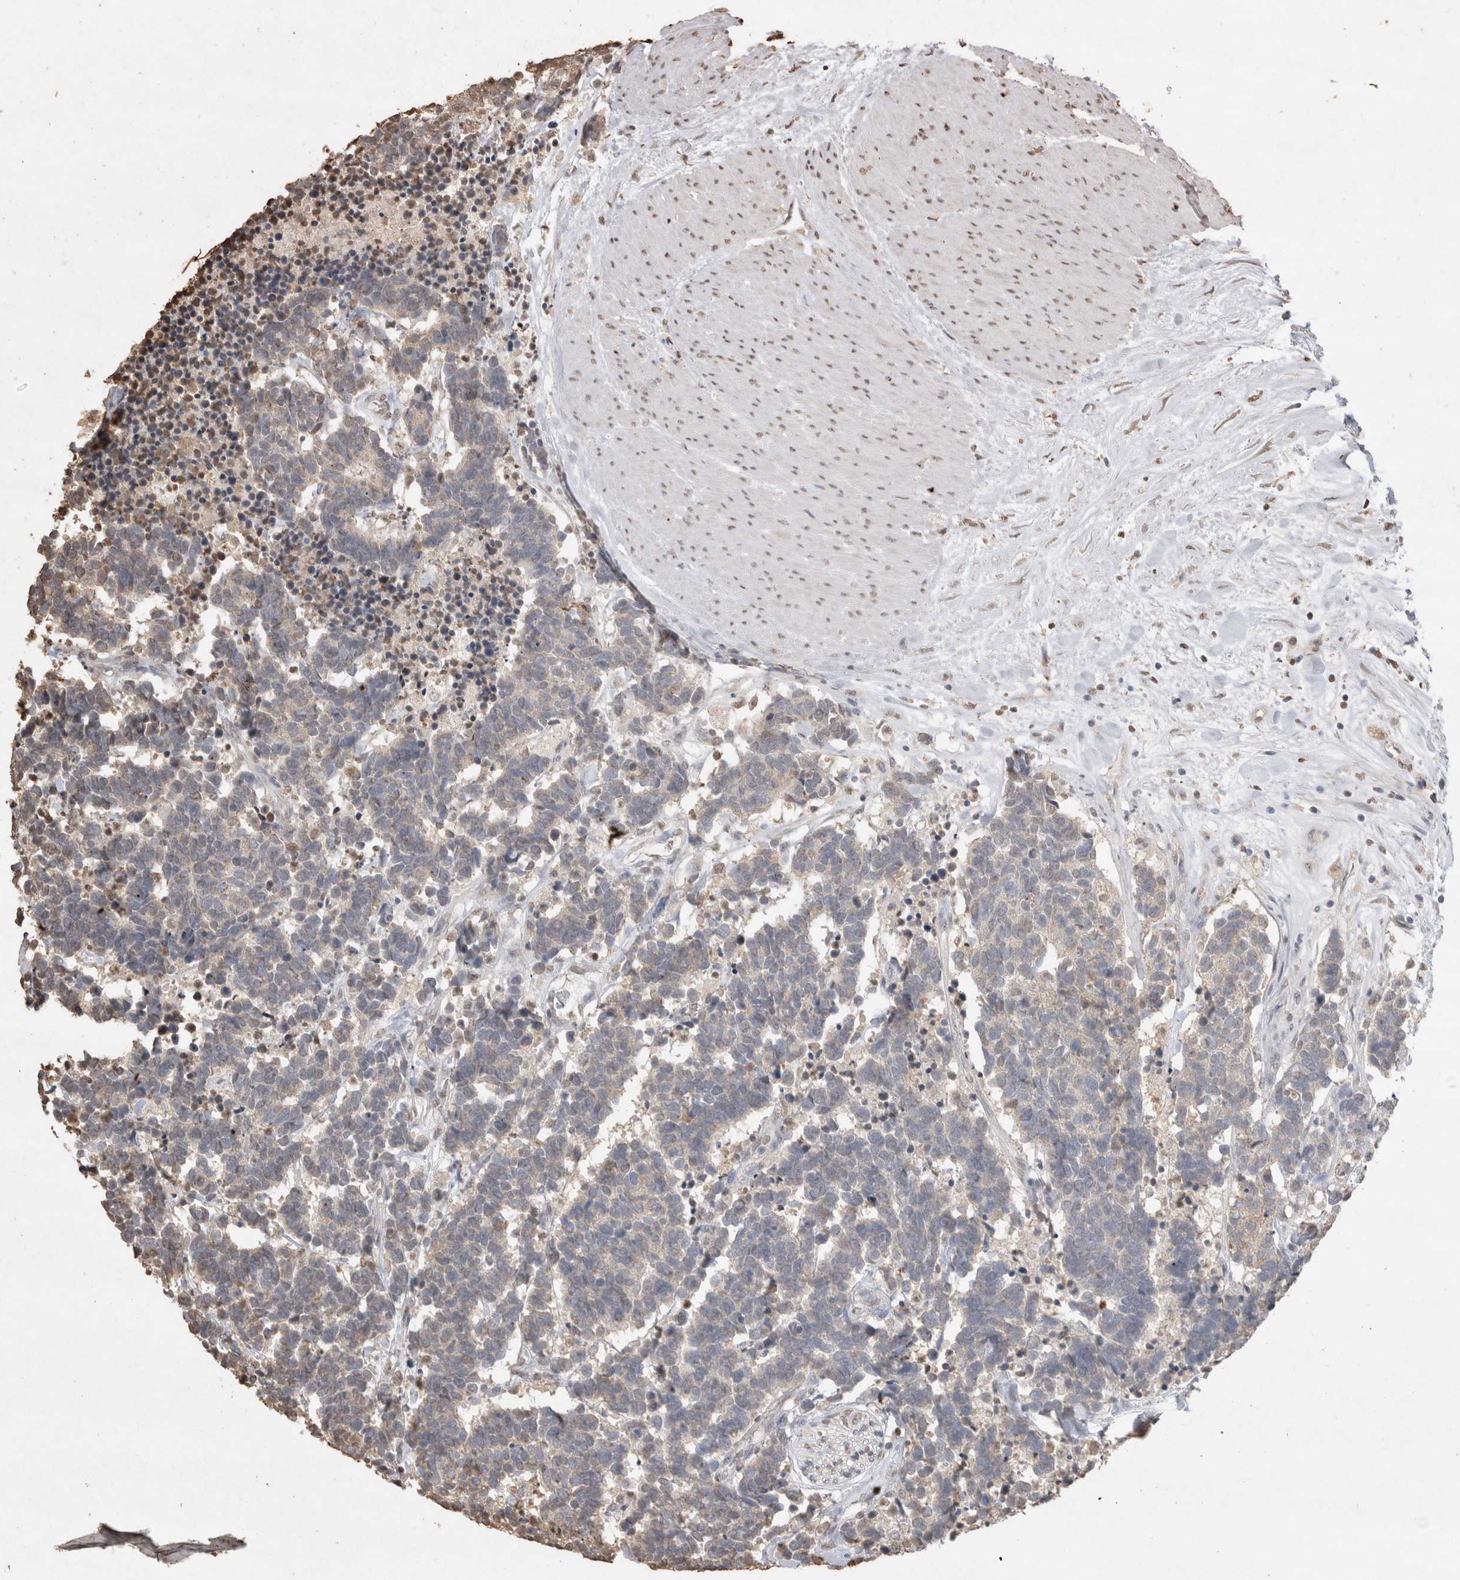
{"staining": {"intensity": "weak", "quantity": "<25%", "location": "nuclear"}, "tissue": "carcinoid", "cell_type": "Tumor cells", "image_type": "cancer", "snomed": [{"axis": "morphology", "description": "Carcinoma, NOS"}, {"axis": "morphology", "description": "Carcinoid, malignant, NOS"}, {"axis": "topography", "description": "Urinary bladder"}], "caption": "This is an immunohistochemistry (IHC) image of human carcinoma. There is no positivity in tumor cells.", "gene": "MLX", "patient": {"sex": "male", "age": 57}}